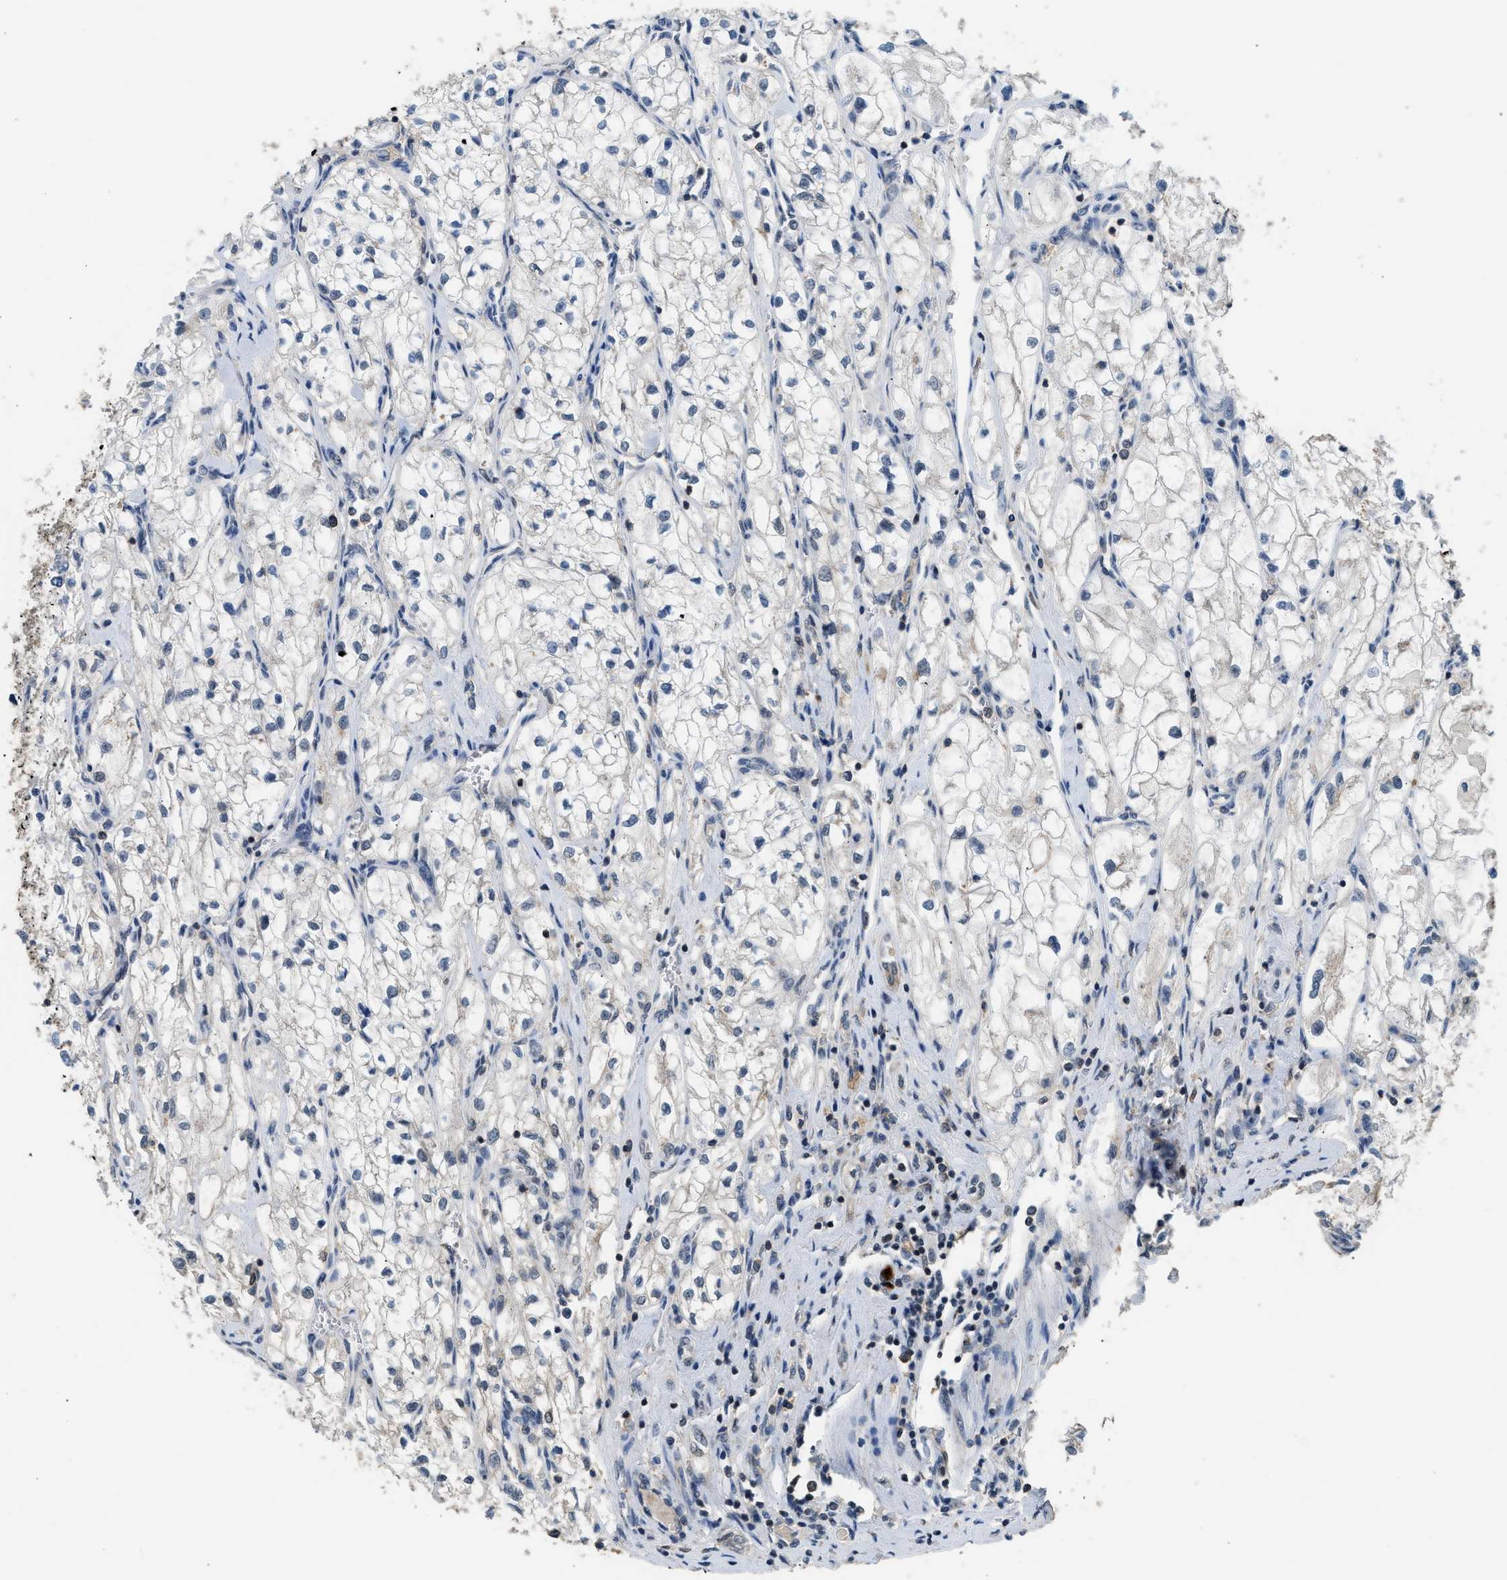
{"staining": {"intensity": "negative", "quantity": "none", "location": "none"}, "tissue": "renal cancer", "cell_type": "Tumor cells", "image_type": "cancer", "snomed": [{"axis": "morphology", "description": "Adenocarcinoma, NOS"}, {"axis": "topography", "description": "Kidney"}], "caption": "High power microscopy photomicrograph of an immunohistochemistry (IHC) histopathology image of renal cancer (adenocarcinoma), revealing no significant staining in tumor cells.", "gene": "MTMR1", "patient": {"sex": "female", "age": 70}}